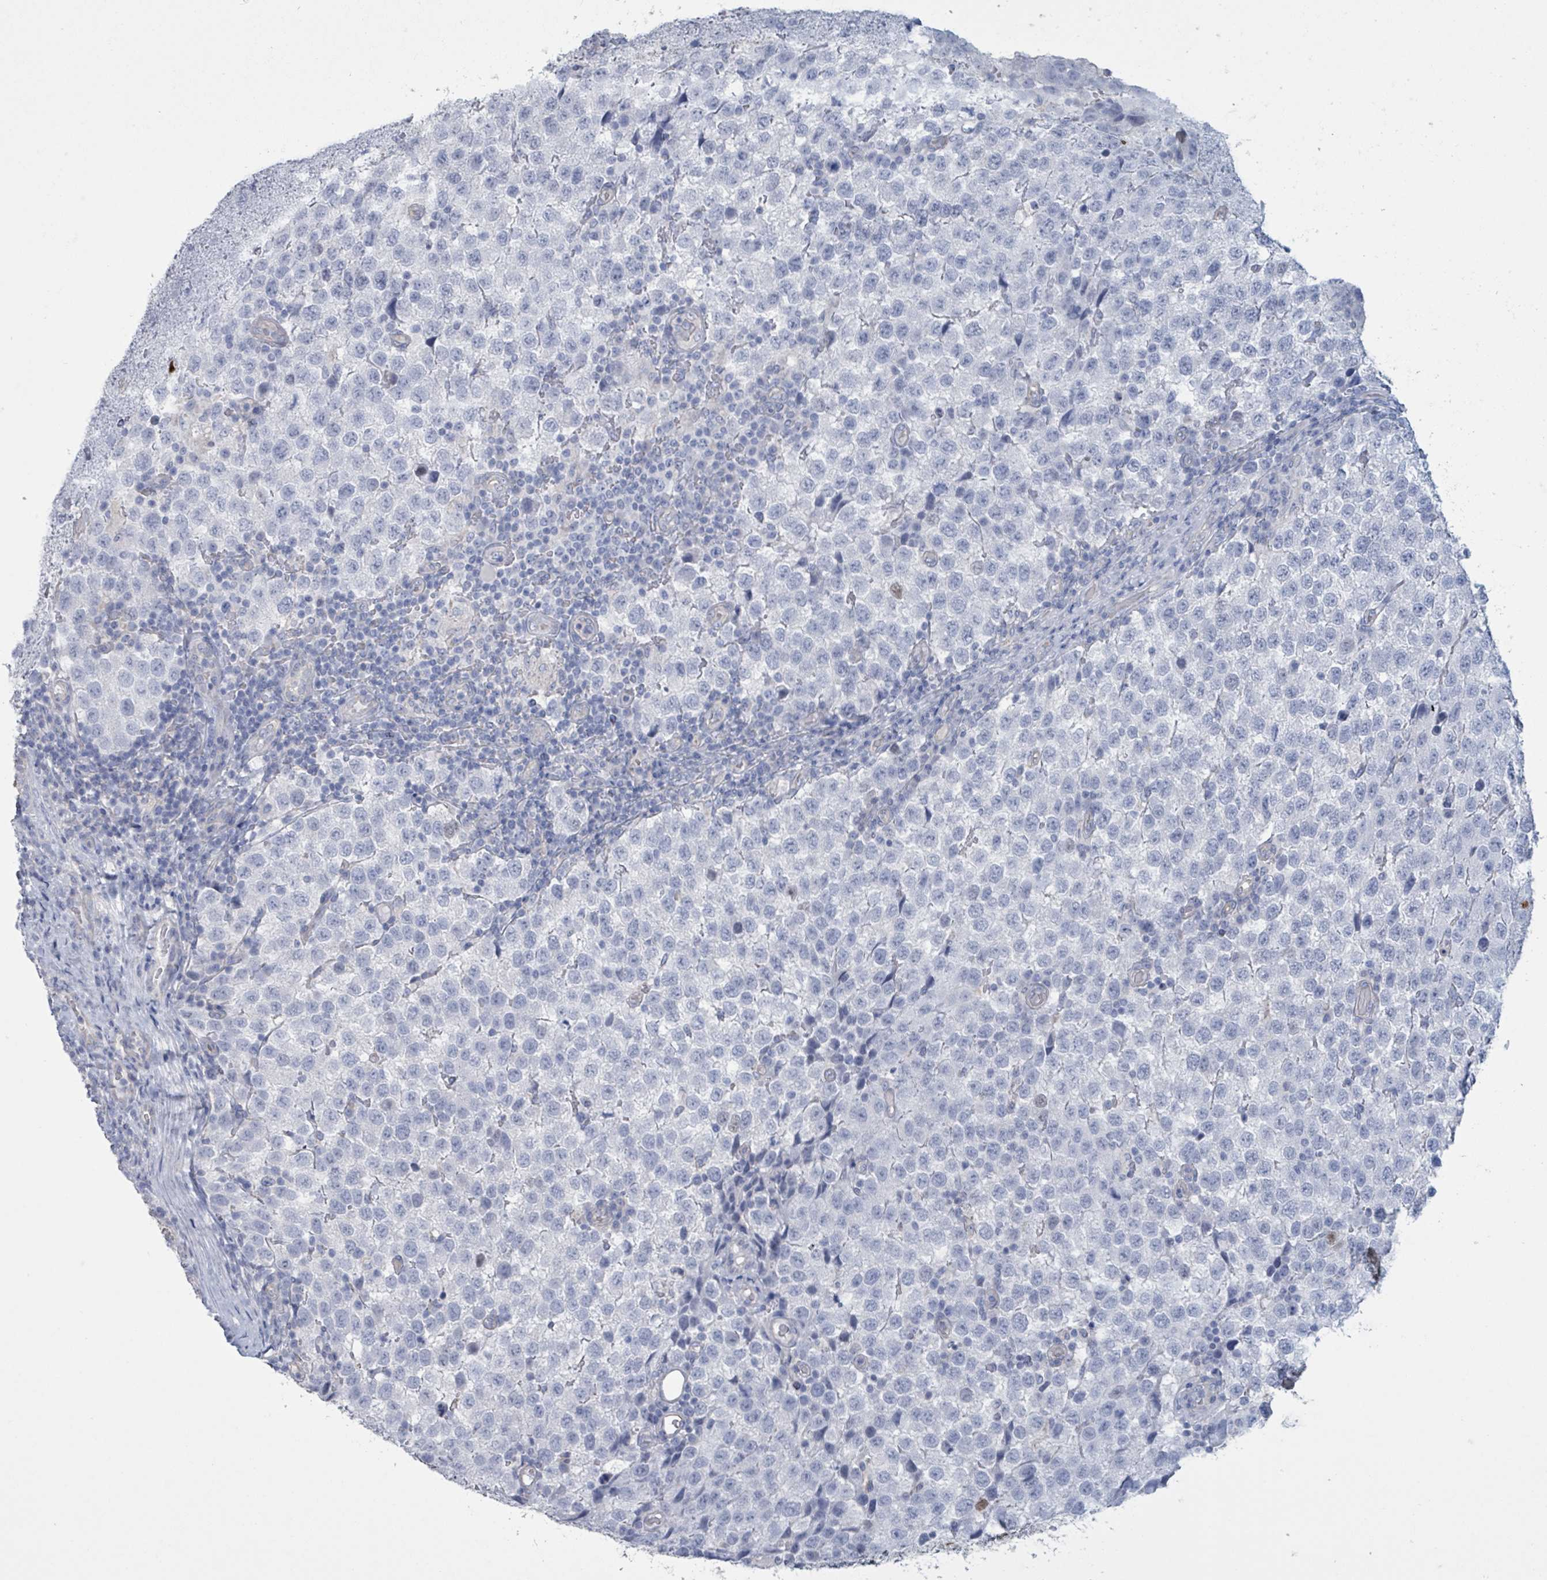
{"staining": {"intensity": "negative", "quantity": "none", "location": "none"}, "tissue": "testis cancer", "cell_type": "Tumor cells", "image_type": "cancer", "snomed": [{"axis": "morphology", "description": "Seminoma, NOS"}, {"axis": "topography", "description": "Testis"}], "caption": "Tumor cells show no significant protein positivity in testis cancer. Nuclei are stained in blue.", "gene": "CT45A5", "patient": {"sex": "male", "age": 34}}